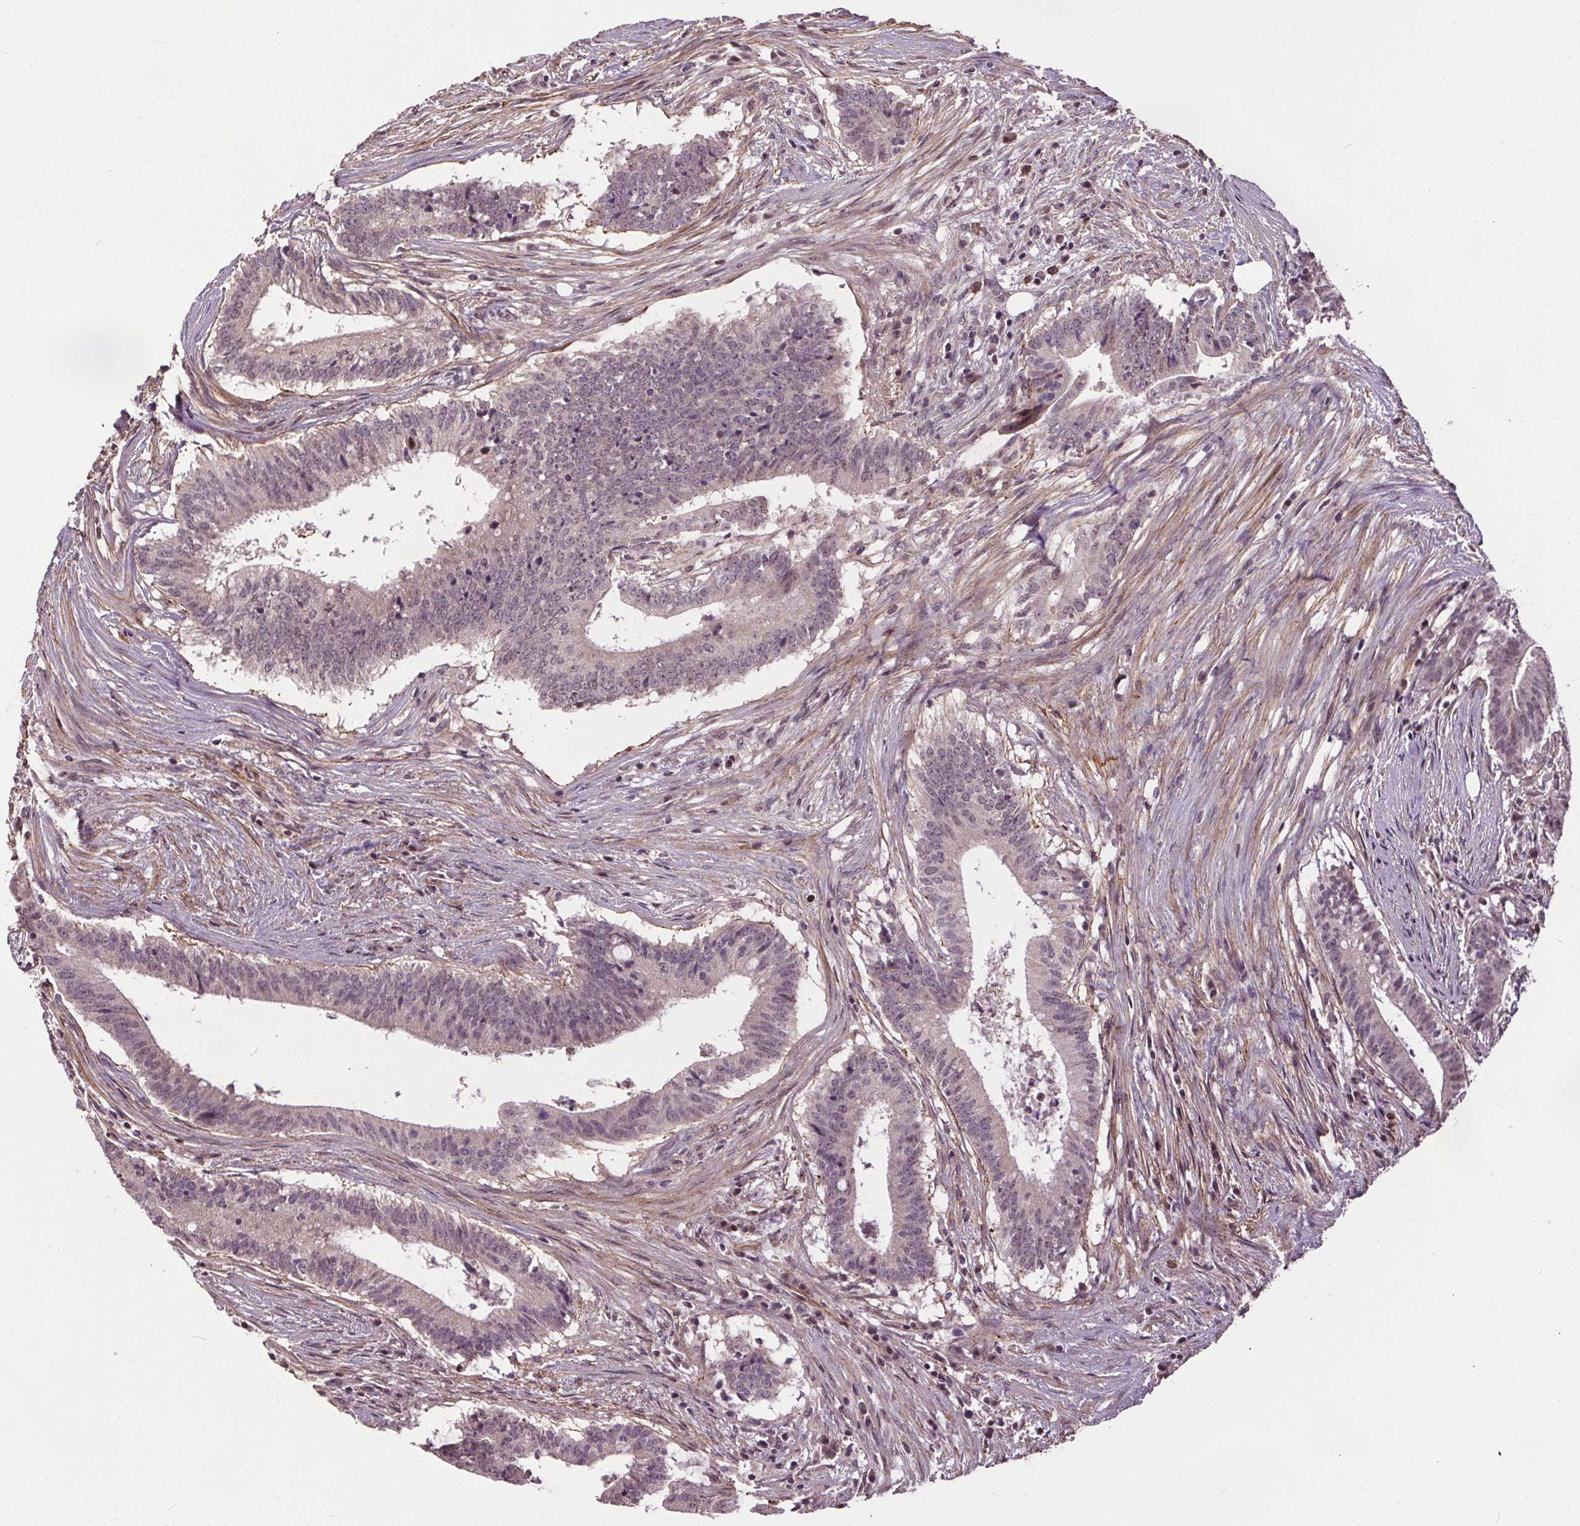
{"staining": {"intensity": "negative", "quantity": "none", "location": "none"}, "tissue": "colorectal cancer", "cell_type": "Tumor cells", "image_type": "cancer", "snomed": [{"axis": "morphology", "description": "Adenocarcinoma, NOS"}, {"axis": "topography", "description": "Colon"}], "caption": "IHC image of neoplastic tissue: colorectal cancer (adenocarcinoma) stained with DAB demonstrates no significant protein expression in tumor cells.", "gene": "KIAA0232", "patient": {"sex": "female", "age": 43}}